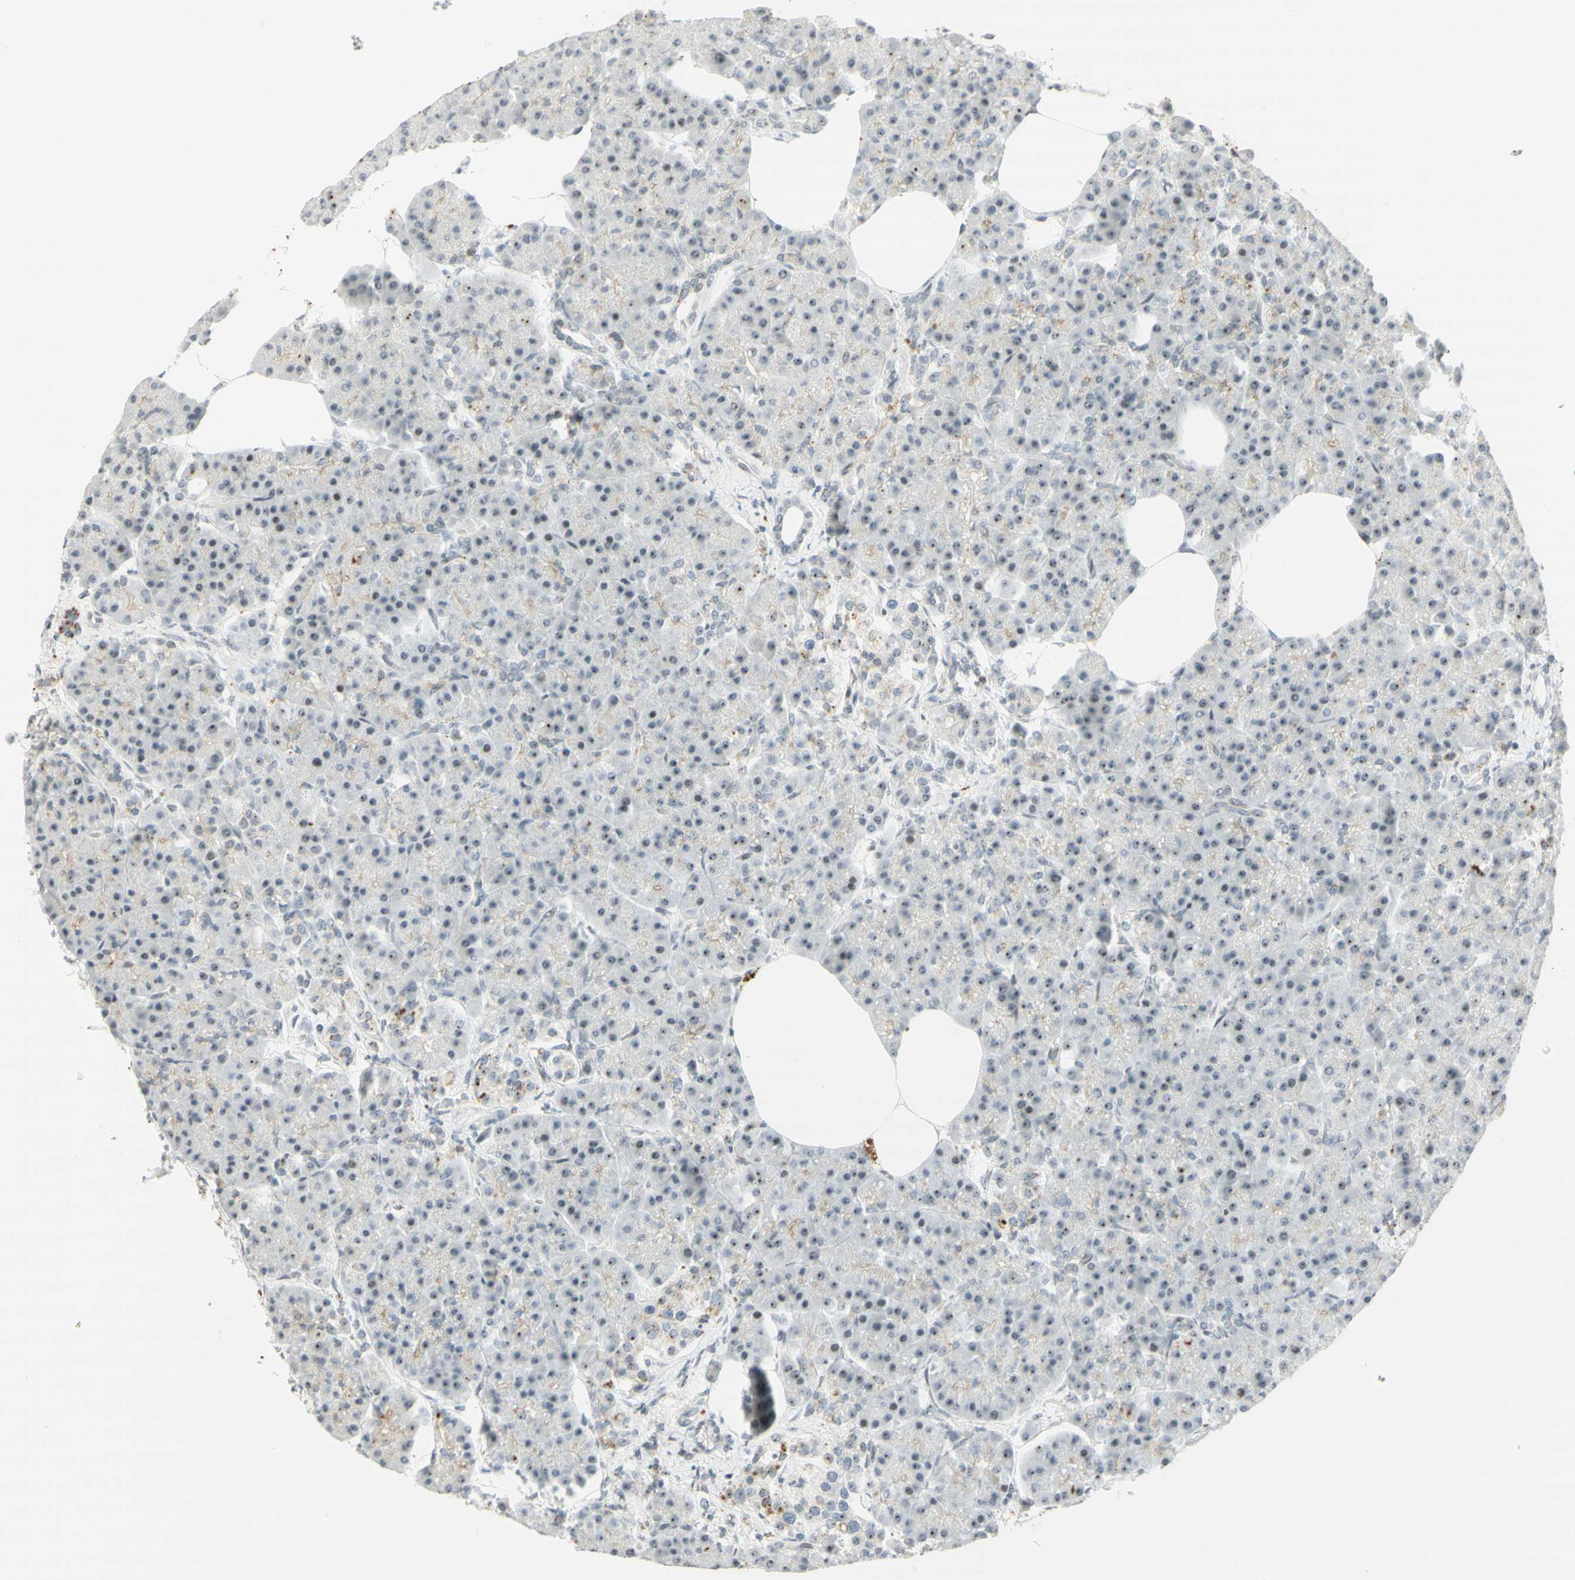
{"staining": {"intensity": "weak", "quantity": "25%-75%", "location": "nuclear"}, "tissue": "pancreas", "cell_type": "Exocrine glandular cells", "image_type": "normal", "snomed": [{"axis": "morphology", "description": "Normal tissue, NOS"}, {"axis": "topography", "description": "Pancreas"}], "caption": "Immunohistochemical staining of normal human pancreas displays 25%-75% levels of weak nuclear protein staining in about 25%-75% of exocrine glandular cells.", "gene": "IRF1", "patient": {"sex": "female", "age": 70}}